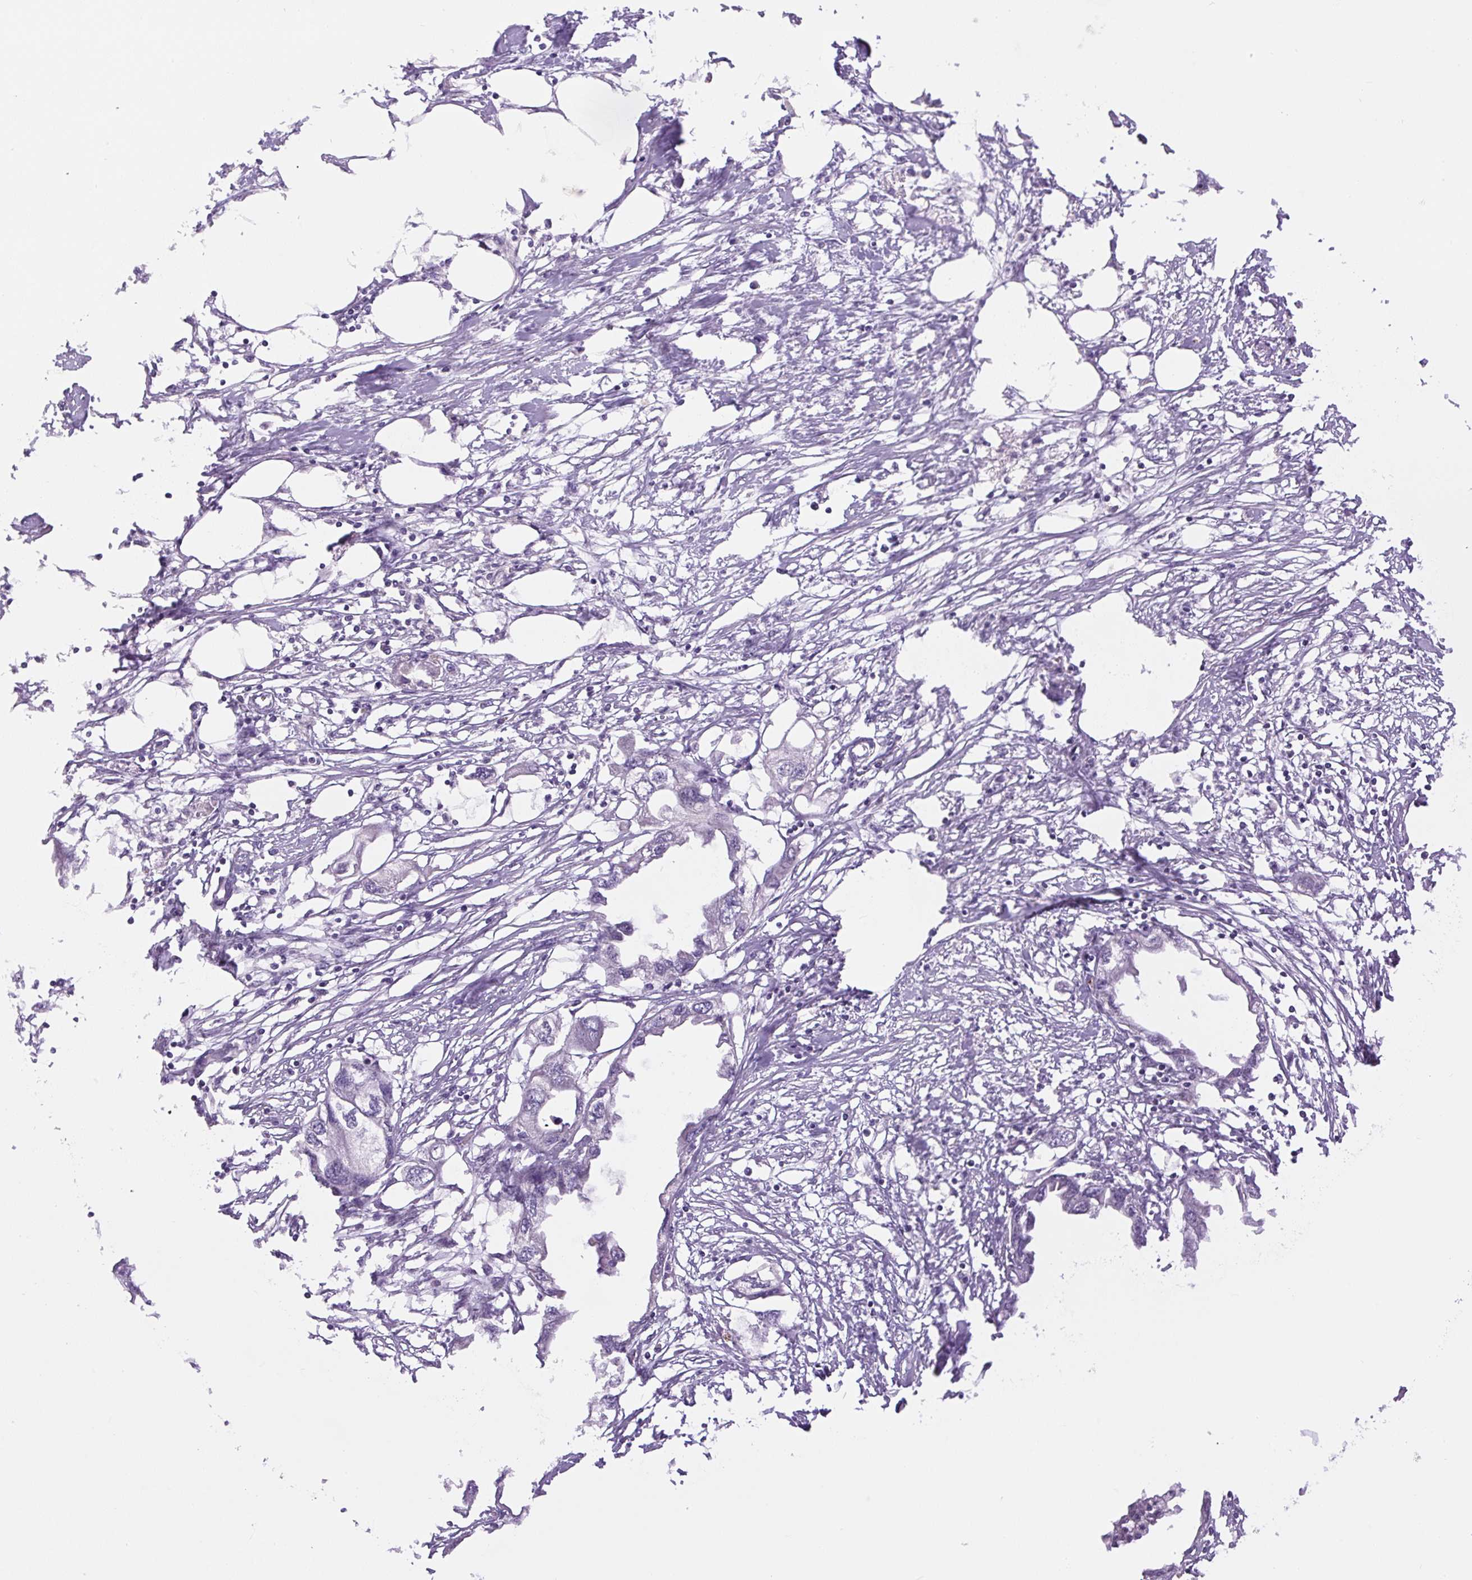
{"staining": {"intensity": "negative", "quantity": "none", "location": "none"}, "tissue": "endometrial cancer", "cell_type": "Tumor cells", "image_type": "cancer", "snomed": [{"axis": "morphology", "description": "Adenocarcinoma, NOS"}, {"axis": "morphology", "description": "Adenocarcinoma, metastatic, NOS"}, {"axis": "topography", "description": "Adipose tissue"}, {"axis": "topography", "description": "Endometrium"}], "caption": "Image shows no protein staining in tumor cells of endometrial adenocarcinoma tissue.", "gene": "MINK1", "patient": {"sex": "female", "age": 67}}